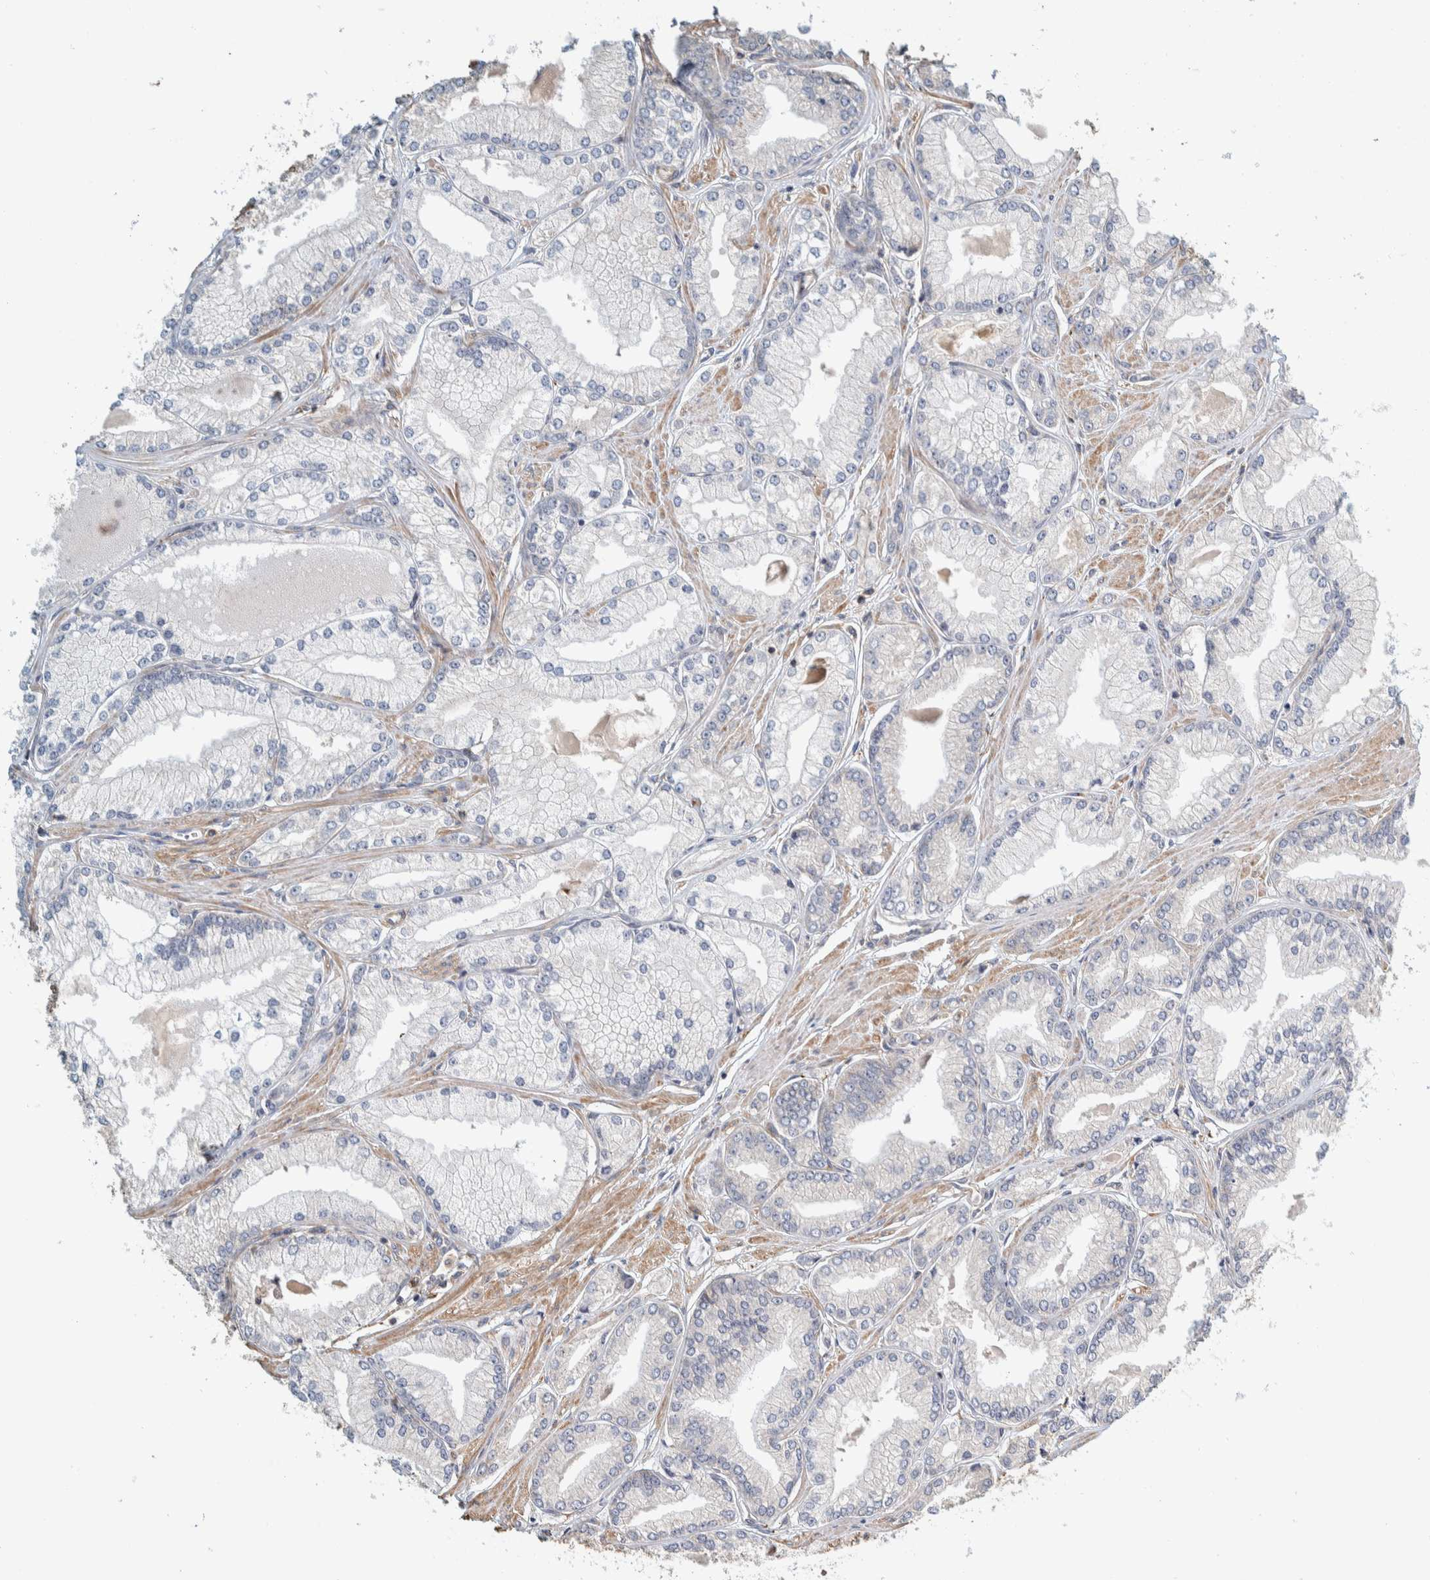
{"staining": {"intensity": "negative", "quantity": "none", "location": "none"}, "tissue": "prostate cancer", "cell_type": "Tumor cells", "image_type": "cancer", "snomed": [{"axis": "morphology", "description": "Adenocarcinoma, Low grade"}, {"axis": "topography", "description": "Prostate"}], "caption": "DAB (3,3'-diaminobenzidine) immunohistochemical staining of human prostate adenocarcinoma (low-grade) reveals no significant staining in tumor cells. (DAB immunohistochemistry (IHC) with hematoxylin counter stain).", "gene": "PLA2G3", "patient": {"sex": "male", "age": 52}}